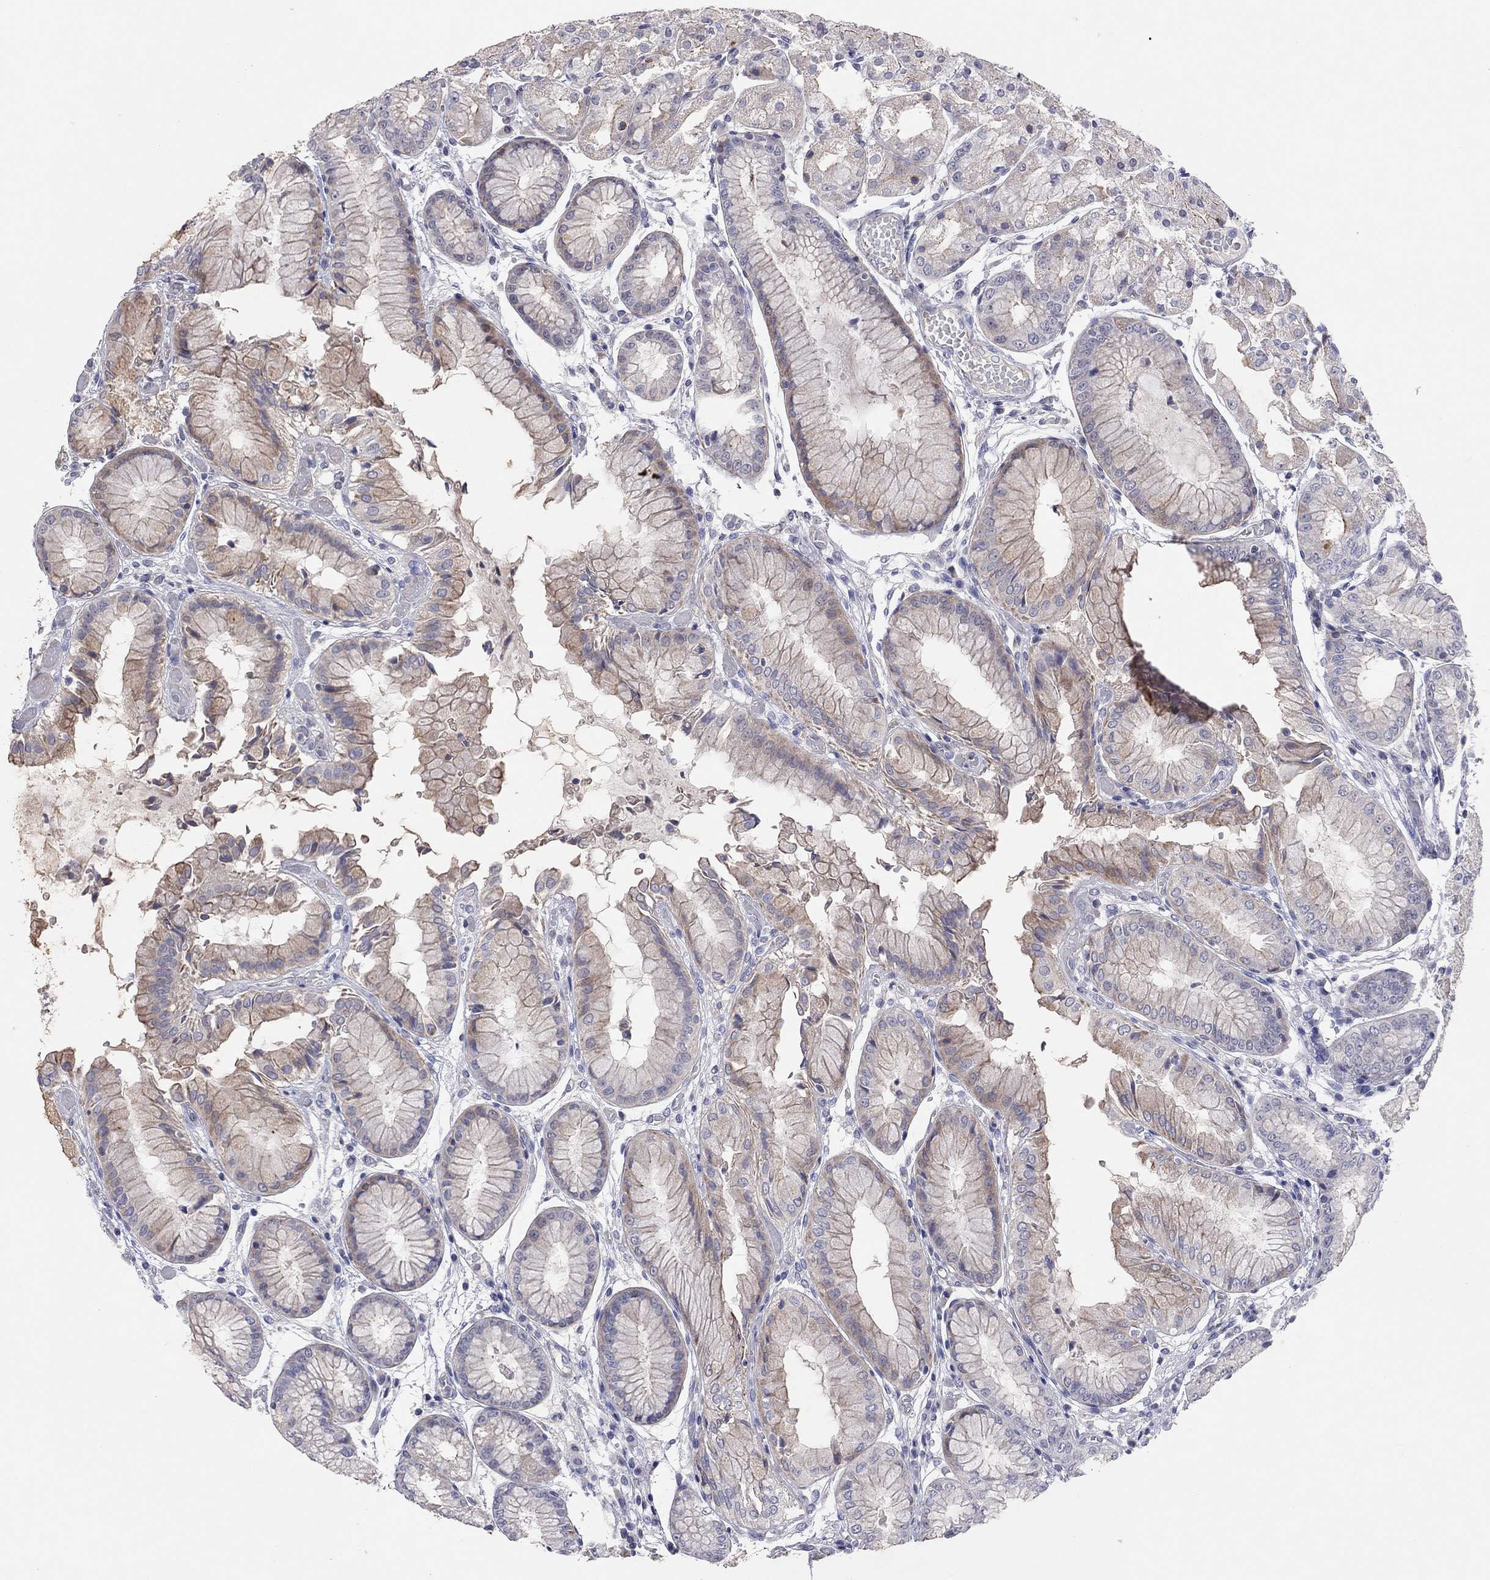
{"staining": {"intensity": "moderate", "quantity": "<25%", "location": "cytoplasmic/membranous"}, "tissue": "stomach", "cell_type": "Glandular cells", "image_type": "normal", "snomed": [{"axis": "morphology", "description": "Normal tissue, NOS"}, {"axis": "topography", "description": "Stomach, upper"}], "caption": "Protein positivity by IHC exhibits moderate cytoplasmic/membranous expression in about <25% of glandular cells in normal stomach. Ihc stains the protein in brown and the nuclei are stained blue.", "gene": "KCNB1", "patient": {"sex": "male", "age": 72}}